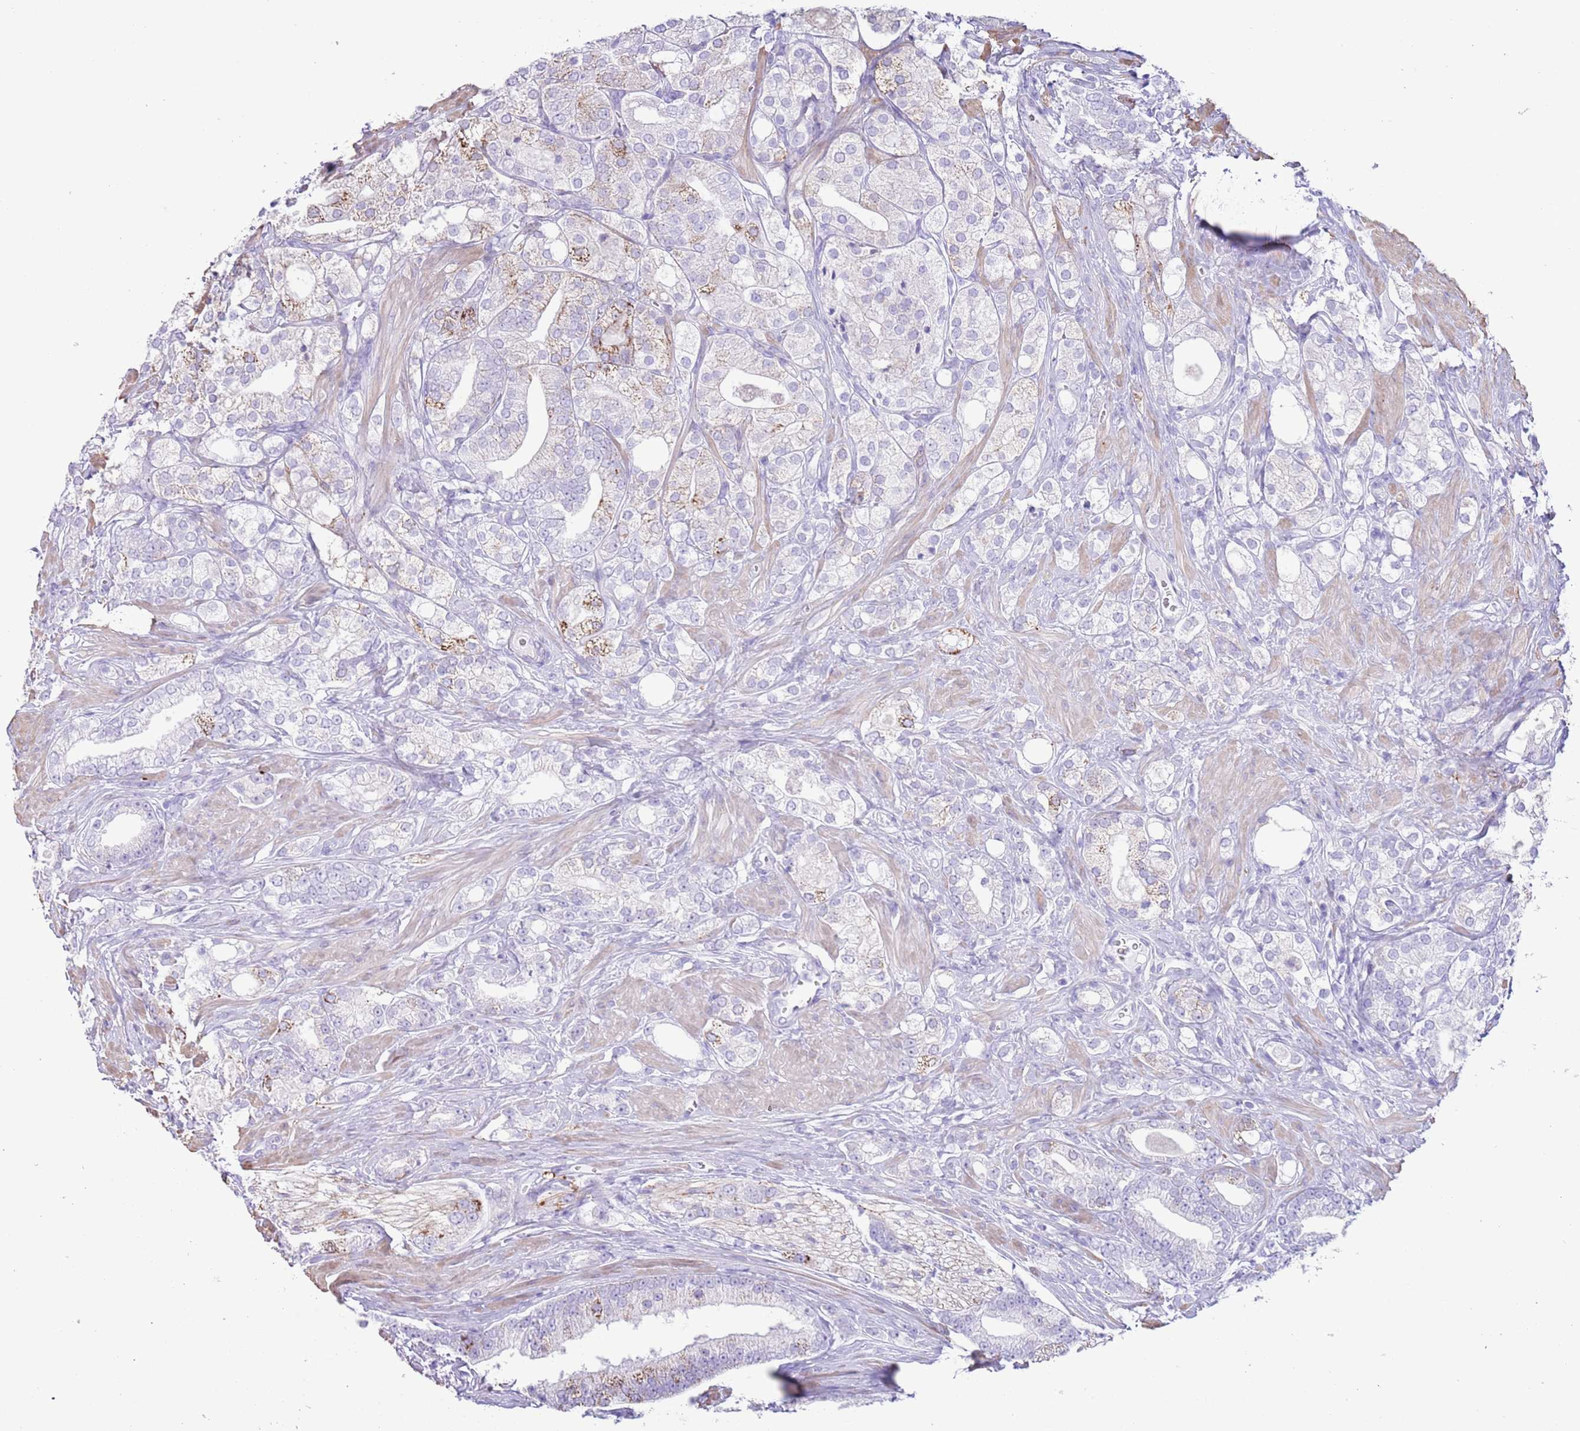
{"staining": {"intensity": "moderate", "quantity": "<25%", "location": "cytoplasmic/membranous"}, "tissue": "prostate cancer", "cell_type": "Tumor cells", "image_type": "cancer", "snomed": [{"axis": "morphology", "description": "Adenocarcinoma, High grade"}, {"axis": "topography", "description": "Prostate"}], "caption": "Human prostate cancer stained with a brown dye exhibits moderate cytoplasmic/membranous positive expression in about <25% of tumor cells.", "gene": "SLC7A14", "patient": {"sex": "male", "age": 50}}